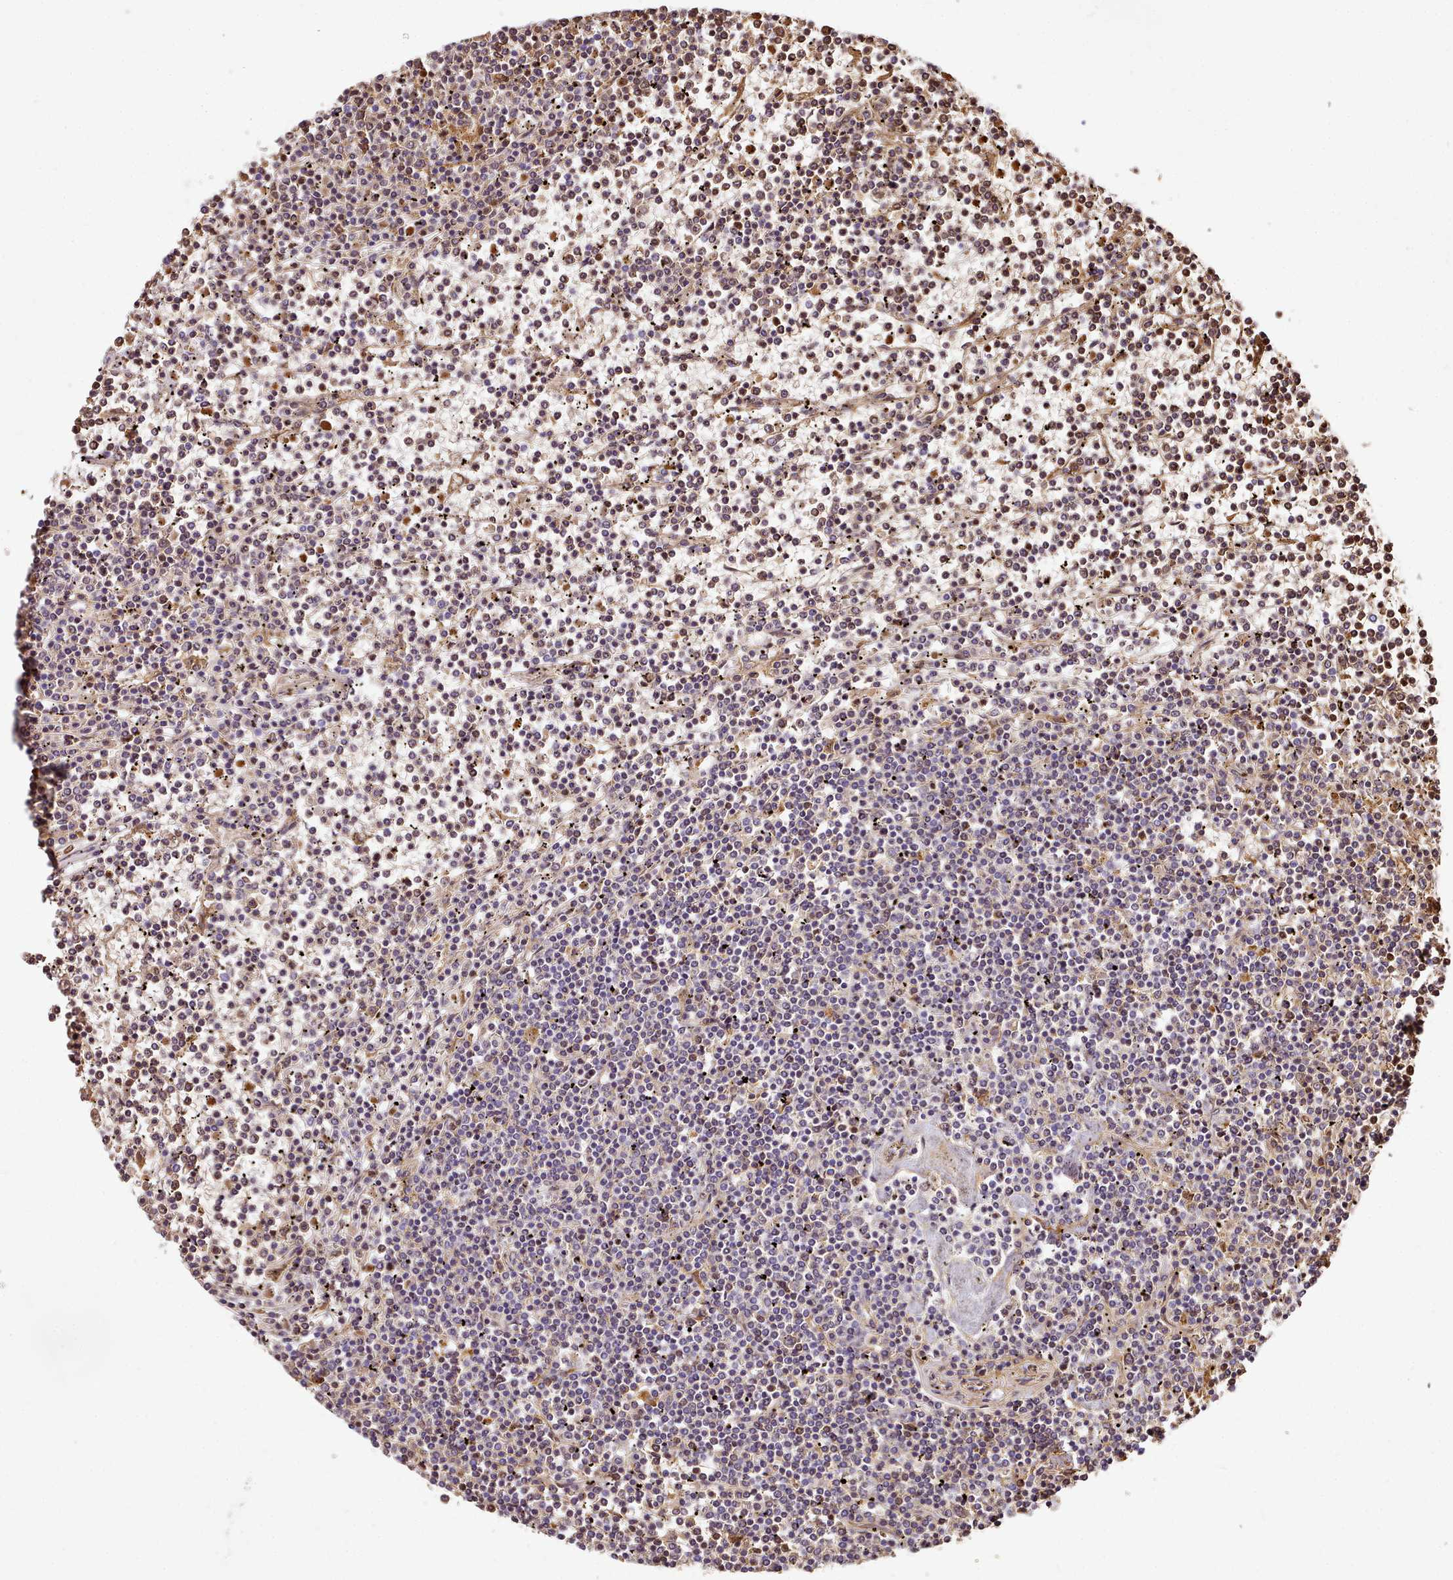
{"staining": {"intensity": "weak", "quantity": "25%-75%", "location": "cytoplasmic/membranous"}, "tissue": "lymphoma", "cell_type": "Tumor cells", "image_type": "cancer", "snomed": [{"axis": "morphology", "description": "Malignant lymphoma, non-Hodgkin's type, Low grade"}, {"axis": "topography", "description": "Spleen"}], "caption": "IHC histopathology image of neoplastic tissue: lymphoma stained using IHC shows low levels of weak protein expression localized specifically in the cytoplasmic/membranous of tumor cells, appearing as a cytoplasmic/membranous brown color.", "gene": "NBPF1", "patient": {"sex": "female", "age": 19}}